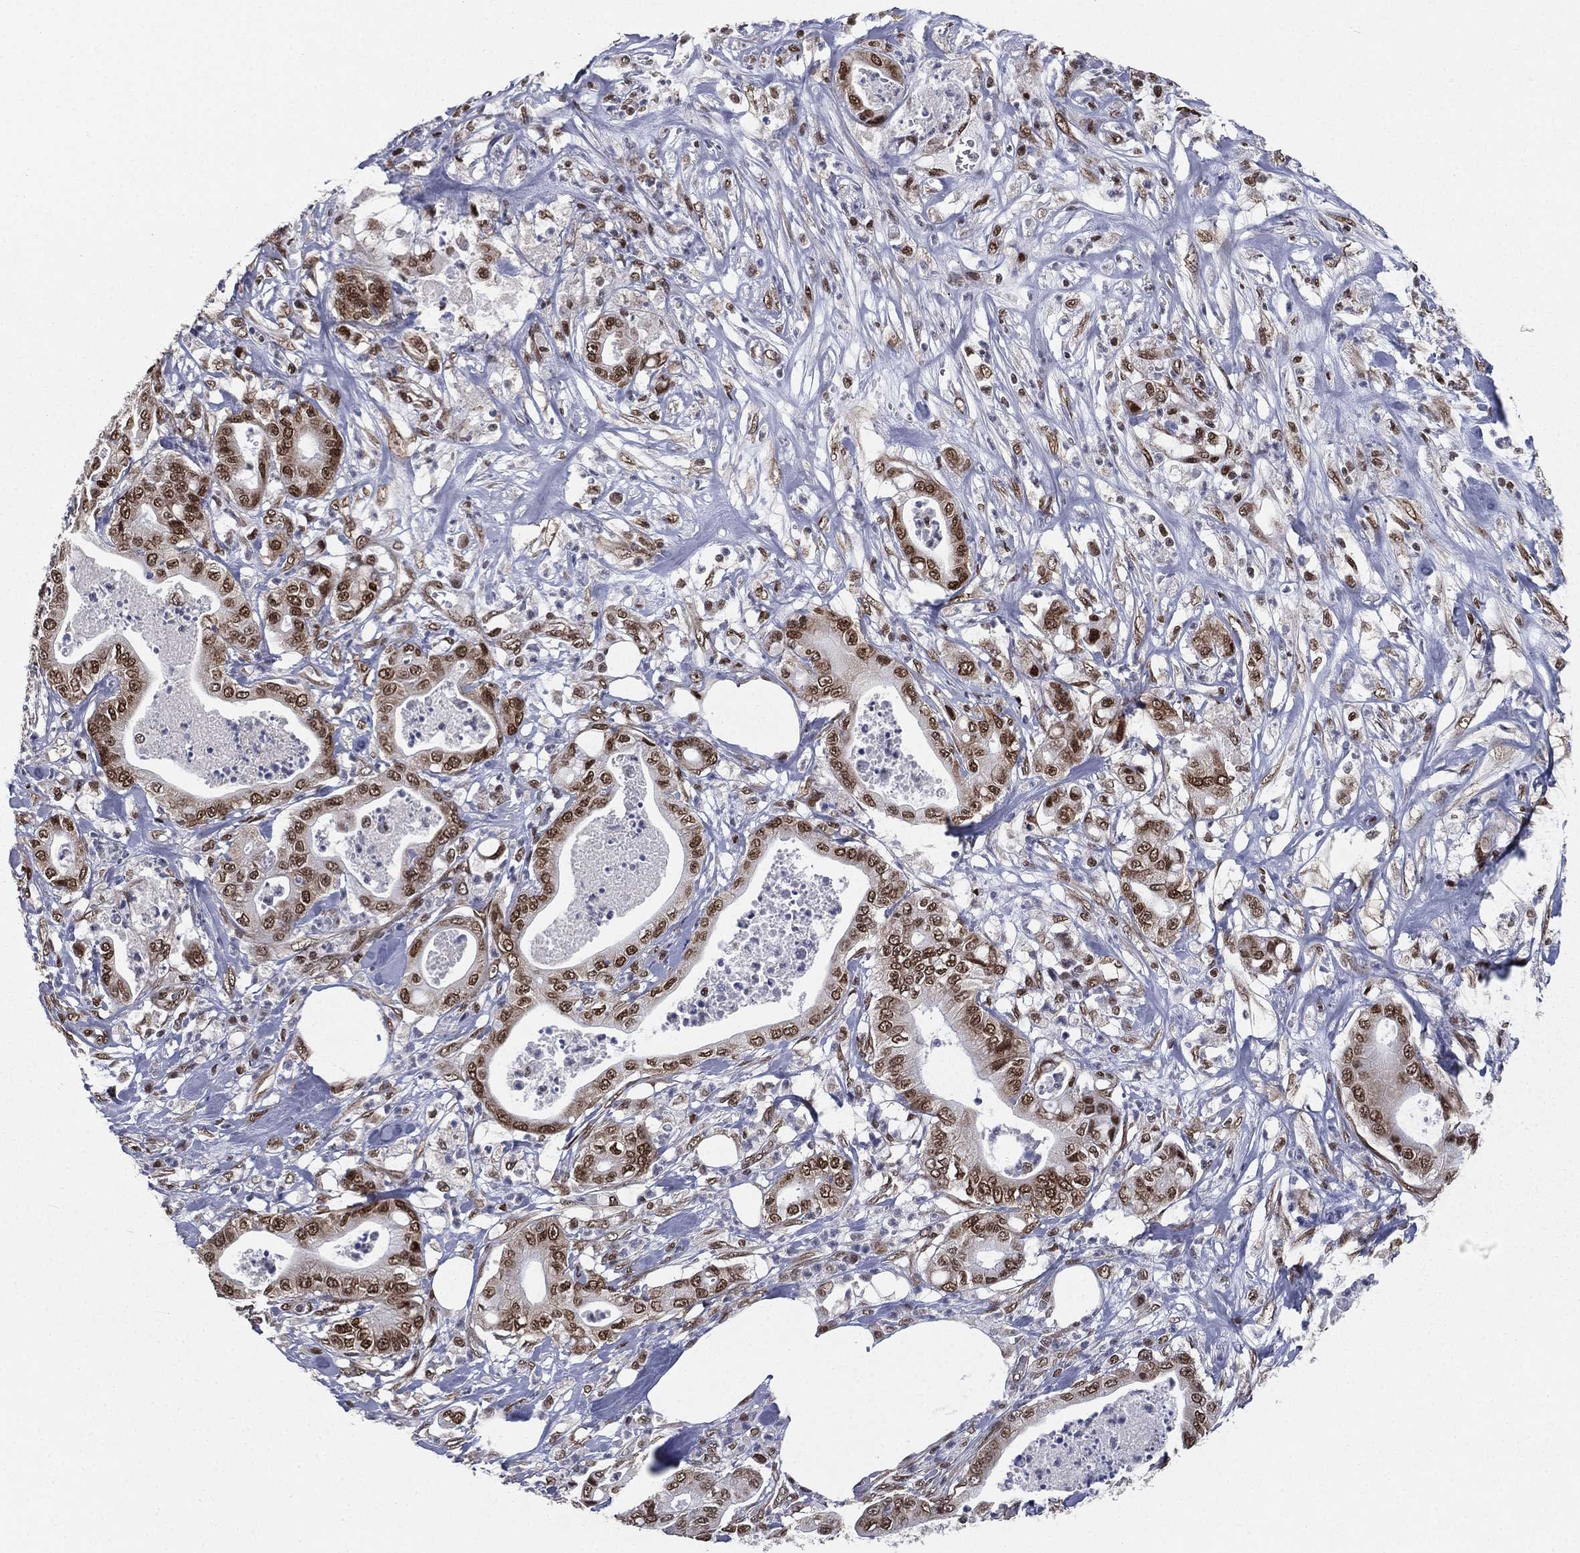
{"staining": {"intensity": "strong", "quantity": ">75%", "location": "nuclear"}, "tissue": "pancreatic cancer", "cell_type": "Tumor cells", "image_type": "cancer", "snomed": [{"axis": "morphology", "description": "Adenocarcinoma, NOS"}, {"axis": "topography", "description": "Pancreas"}], "caption": "A micrograph of adenocarcinoma (pancreatic) stained for a protein reveals strong nuclear brown staining in tumor cells. Using DAB (3,3'-diaminobenzidine) (brown) and hematoxylin (blue) stains, captured at high magnification using brightfield microscopy.", "gene": "FUBP3", "patient": {"sex": "male", "age": 71}}